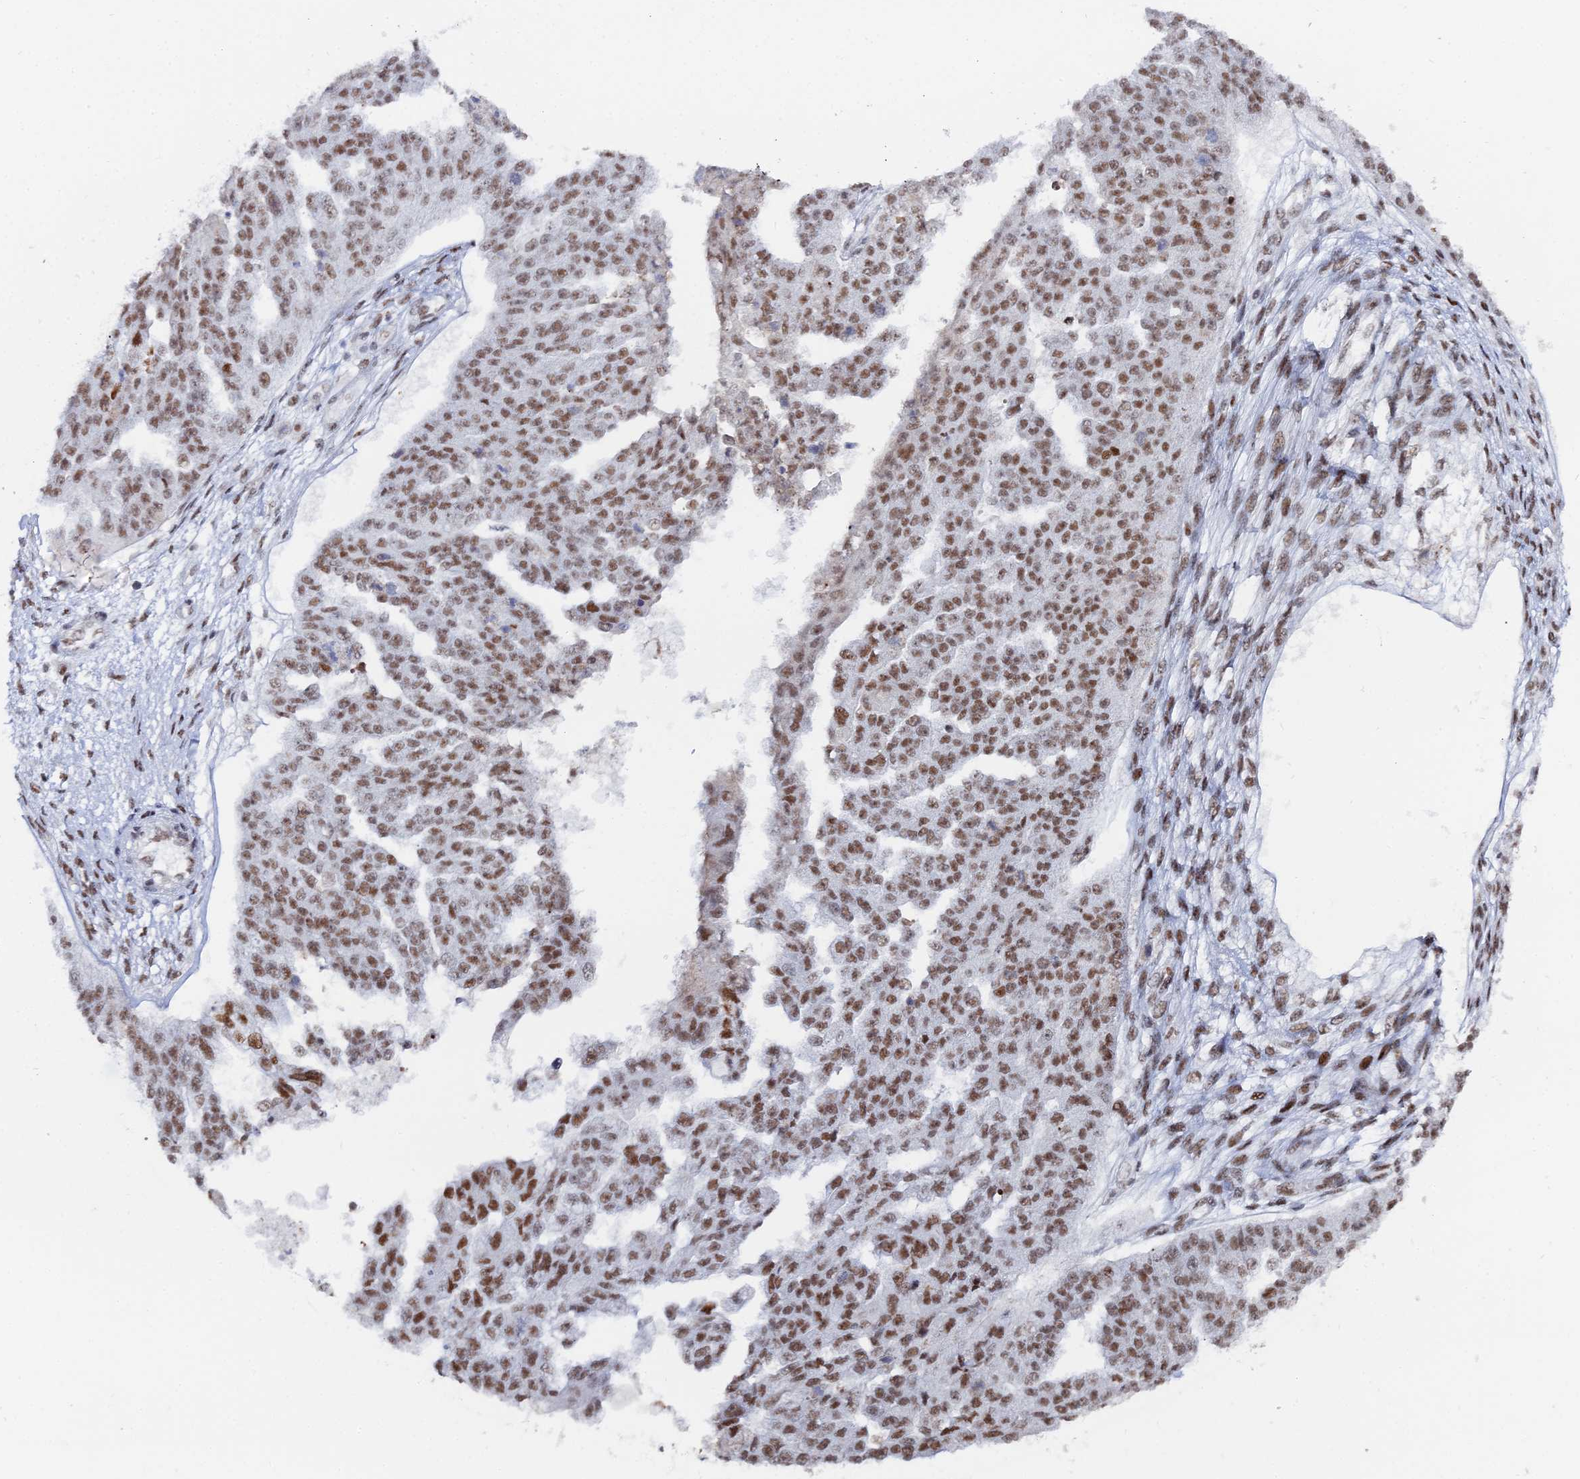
{"staining": {"intensity": "moderate", "quantity": ">75%", "location": "nuclear"}, "tissue": "ovarian cancer", "cell_type": "Tumor cells", "image_type": "cancer", "snomed": [{"axis": "morphology", "description": "Cystadenocarcinoma, serous, NOS"}, {"axis": "topography", "description": "Ovary"}], "caption": "Immunohistochemistry (IHC) (DAB) staining of serous cystadenocarcinoma (ovarian) exhibits moderate nuclear protein expression in about >75% of tumor cells.", "gene": "GSC2", "patient": {"sex": "female", "age": 58}}